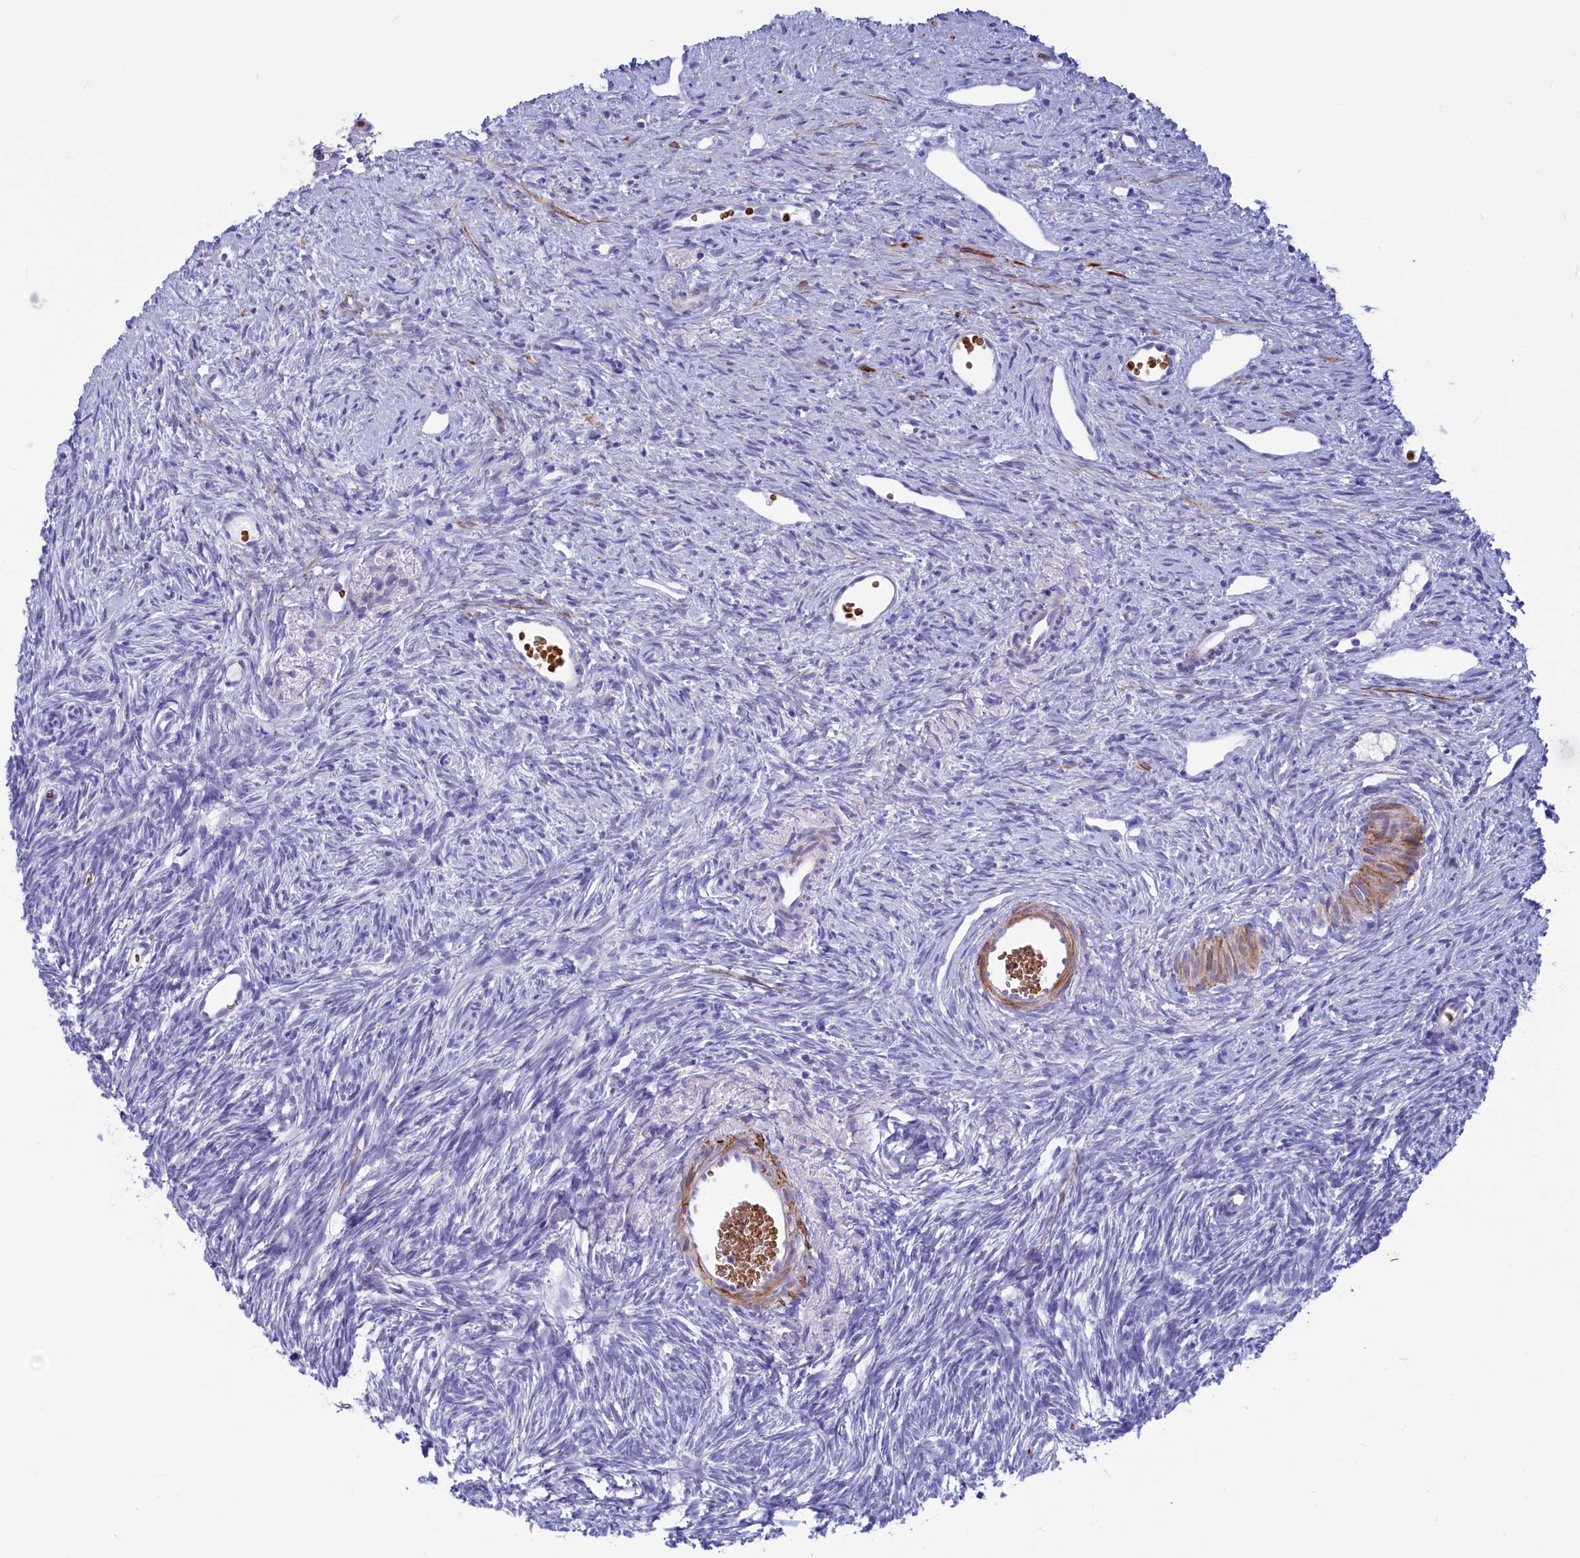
{"staining": {"intensity": "negative", "quantity": "none", "location": "none"}, "tissue": "ovary", "cell_type": "Ovarian stroma cells", "image_type": "normal", "snomed": [{"axis": "morphology", "description": "Normal tissue, NOS"}, {"axis": "topography", "description": "Ovary"}], "caption": "This is a micrograph of immunohistochemistry (IHC) staining of normal ovary, which shows no positivity in ovarian stroma cells.", "gene": "GAPDHS", "patient": {"sex": "female", "age": 51}}